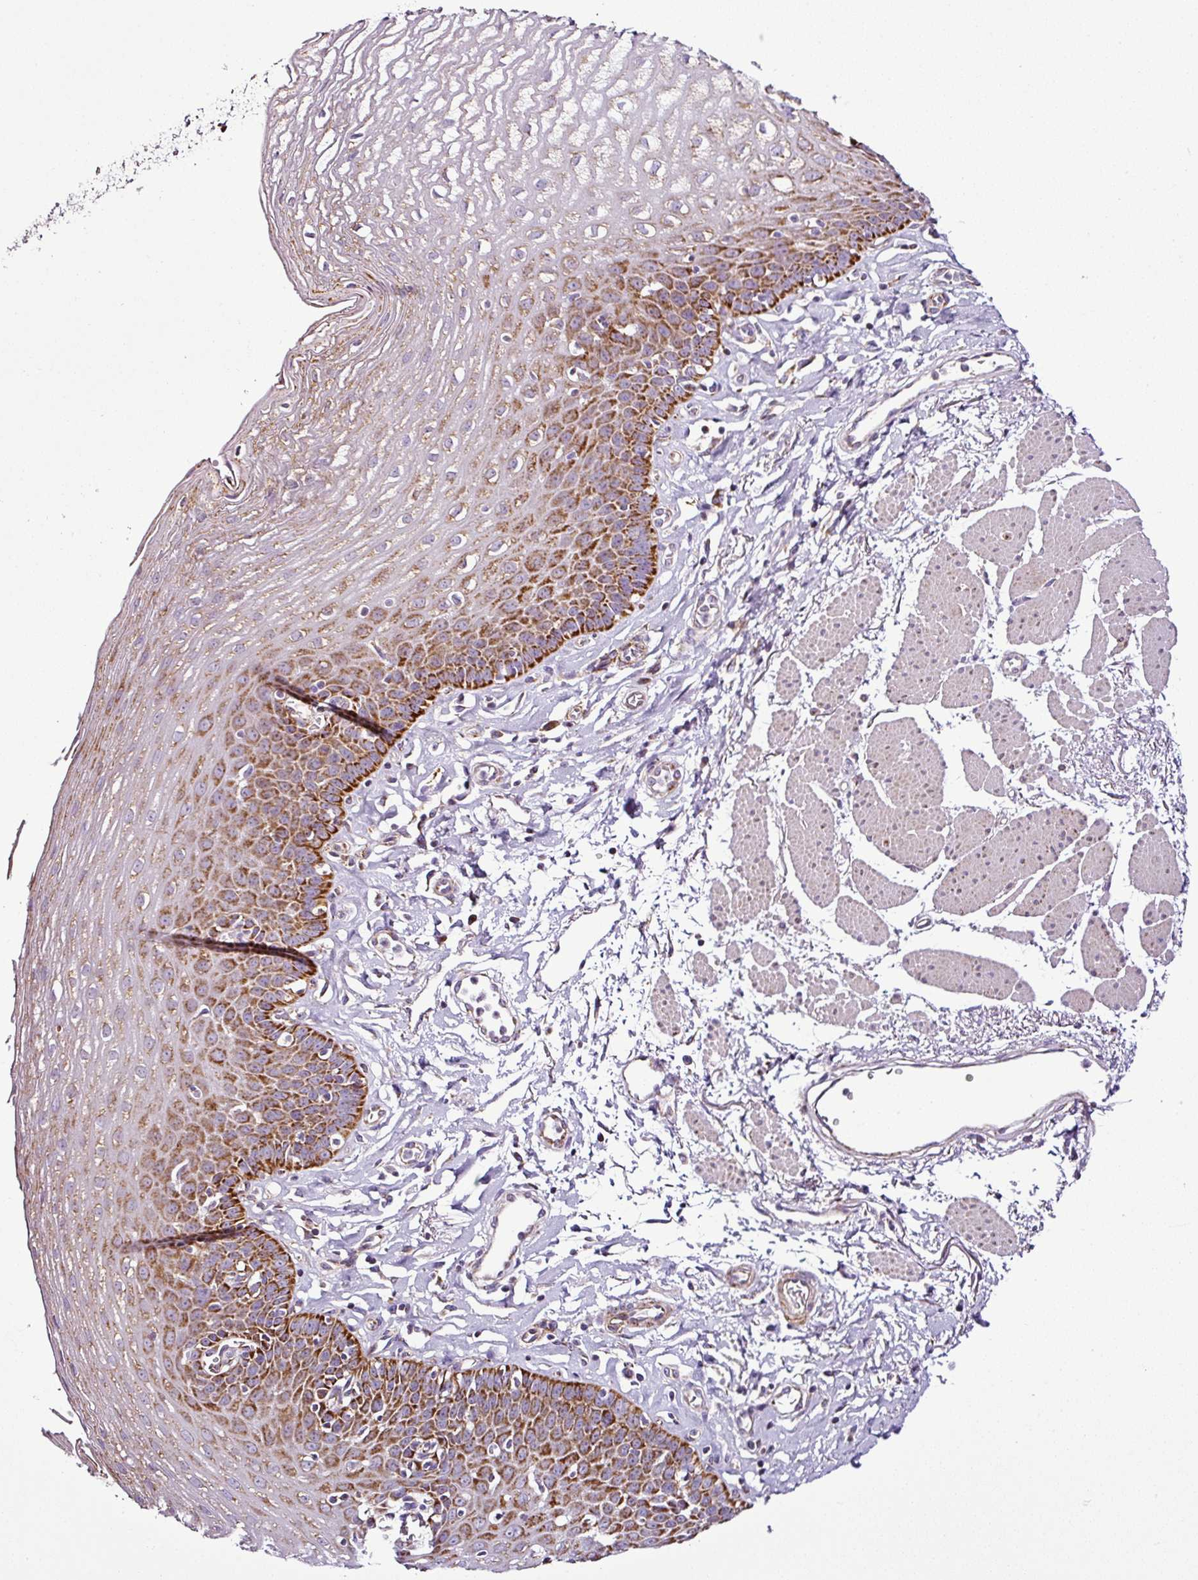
{"staining": {"intensity": "strong", "quantity": ">75%", "location": "cytoplasmic/membranous"}, "tissue": "esophagus", "cell_type": "Squamous epithelial cells", "image_type": "normal", "snomed": [{"axis": "morphology", "description": "Normal tissue, NOS"}, {"axis": "topography", "description": "Esophagus"}], "caption": "About >75% of squamous epithelial cells in unremarkable esophagus exhibit strong cytoplasmic/membranous protein staining as visualized by brown immunohistochemical staining.", "gene": "DPAGT1", "patient": {"sex": "female", "age": 81}}